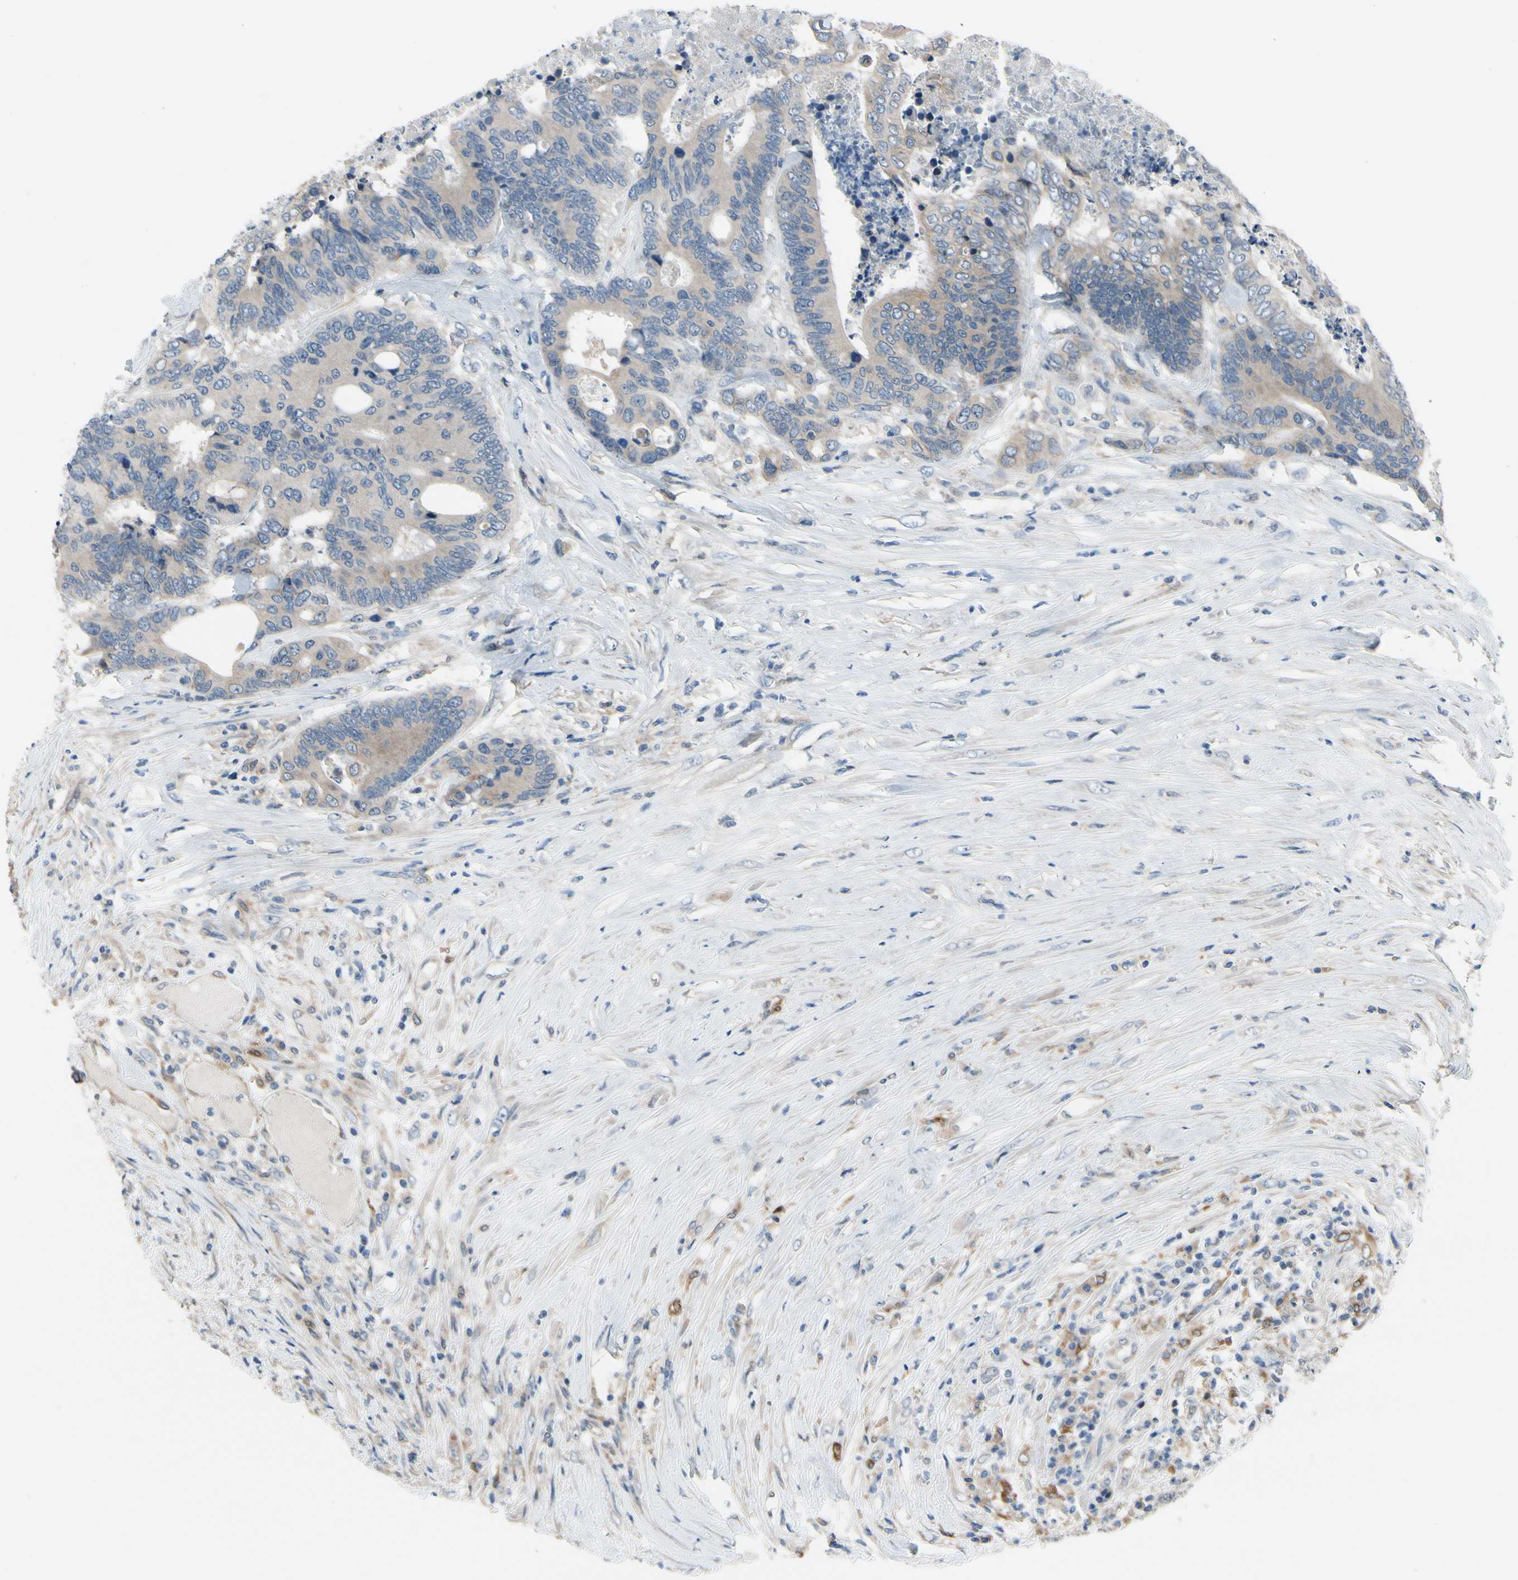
{"staining": {"intensity": "weak", "quantity": ">75%", "location": "cytoplasmic/membranous"}, "tissue": "colorectal cancer", "cell_type": "Tumor cells", "image_type": "cancer", "snomed": [{"axis": "morphology", "description": "Adenocarcinoma, NOS"}, {"axis": "topography", "description": "Rectum"}], "caption": "Immunohistochemistry (IHC) of colorectal cancer (adenocarcinoma) shows low levels of weak cytoplasmic/membranous positivity in approximately >75% of tumor cells.", "gene": "PRXL2A", "patient": {"sex": "male", "age": 55}}